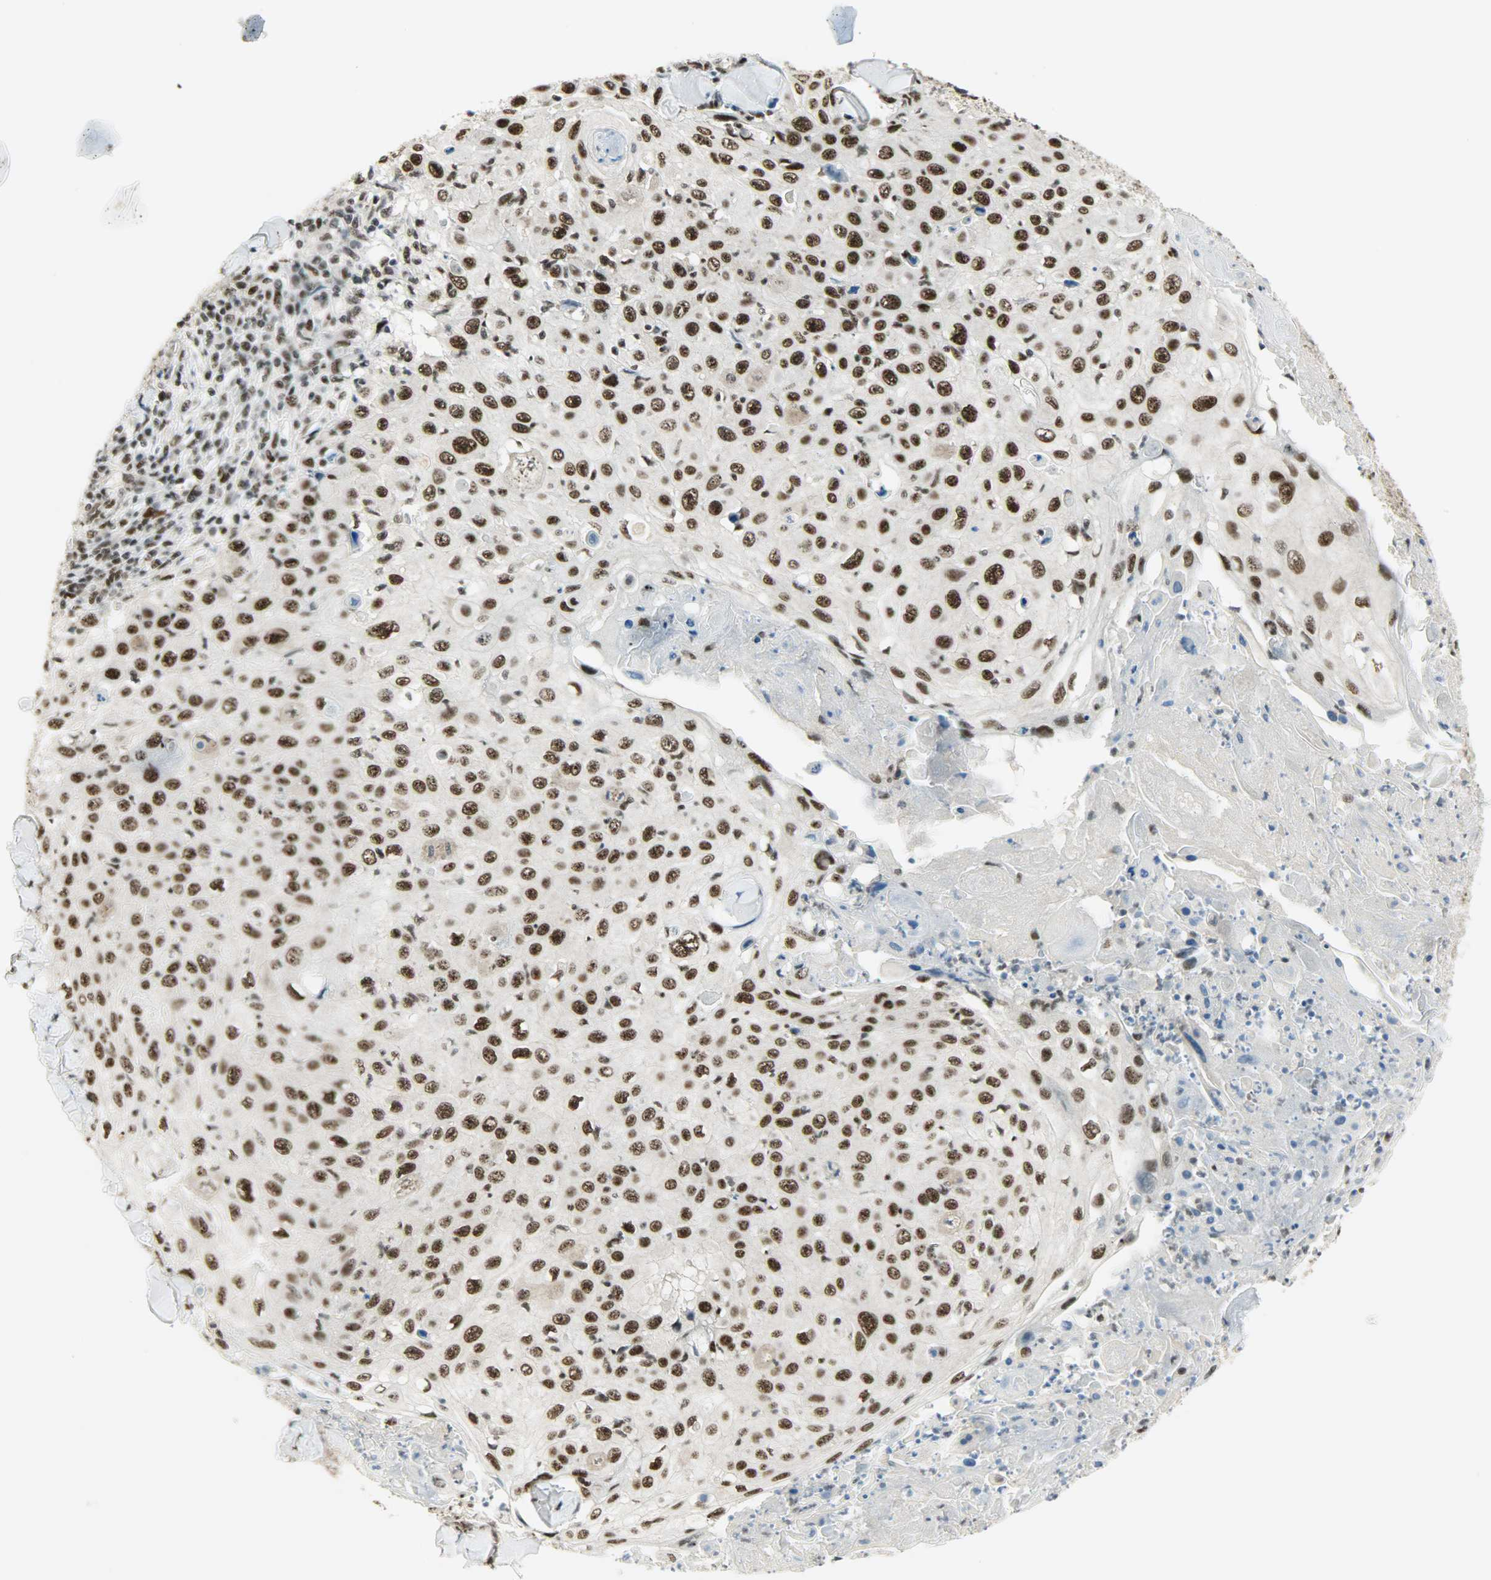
{"staining": {"intensity": "strong", "quantity": ">75%", "location": "nuclear"}, "tissue": "skin cancer", "cell_type": "Tumor cells", "image_type": "cancer", "snomed": [{"axis": "morphology", "description": "Squamous cell carcinoma, NOS"}, {"axis": "topography", "description": "Skin"}], "caption": "High-power microscopy captured an immunohistochemistry micrograph of skin squamous cell carcinoma, revealing strong nuclear positivity in about >75% of tumor cells.", "gene": "SUGP1", "patient": {"sex": "male", "age": 86}}